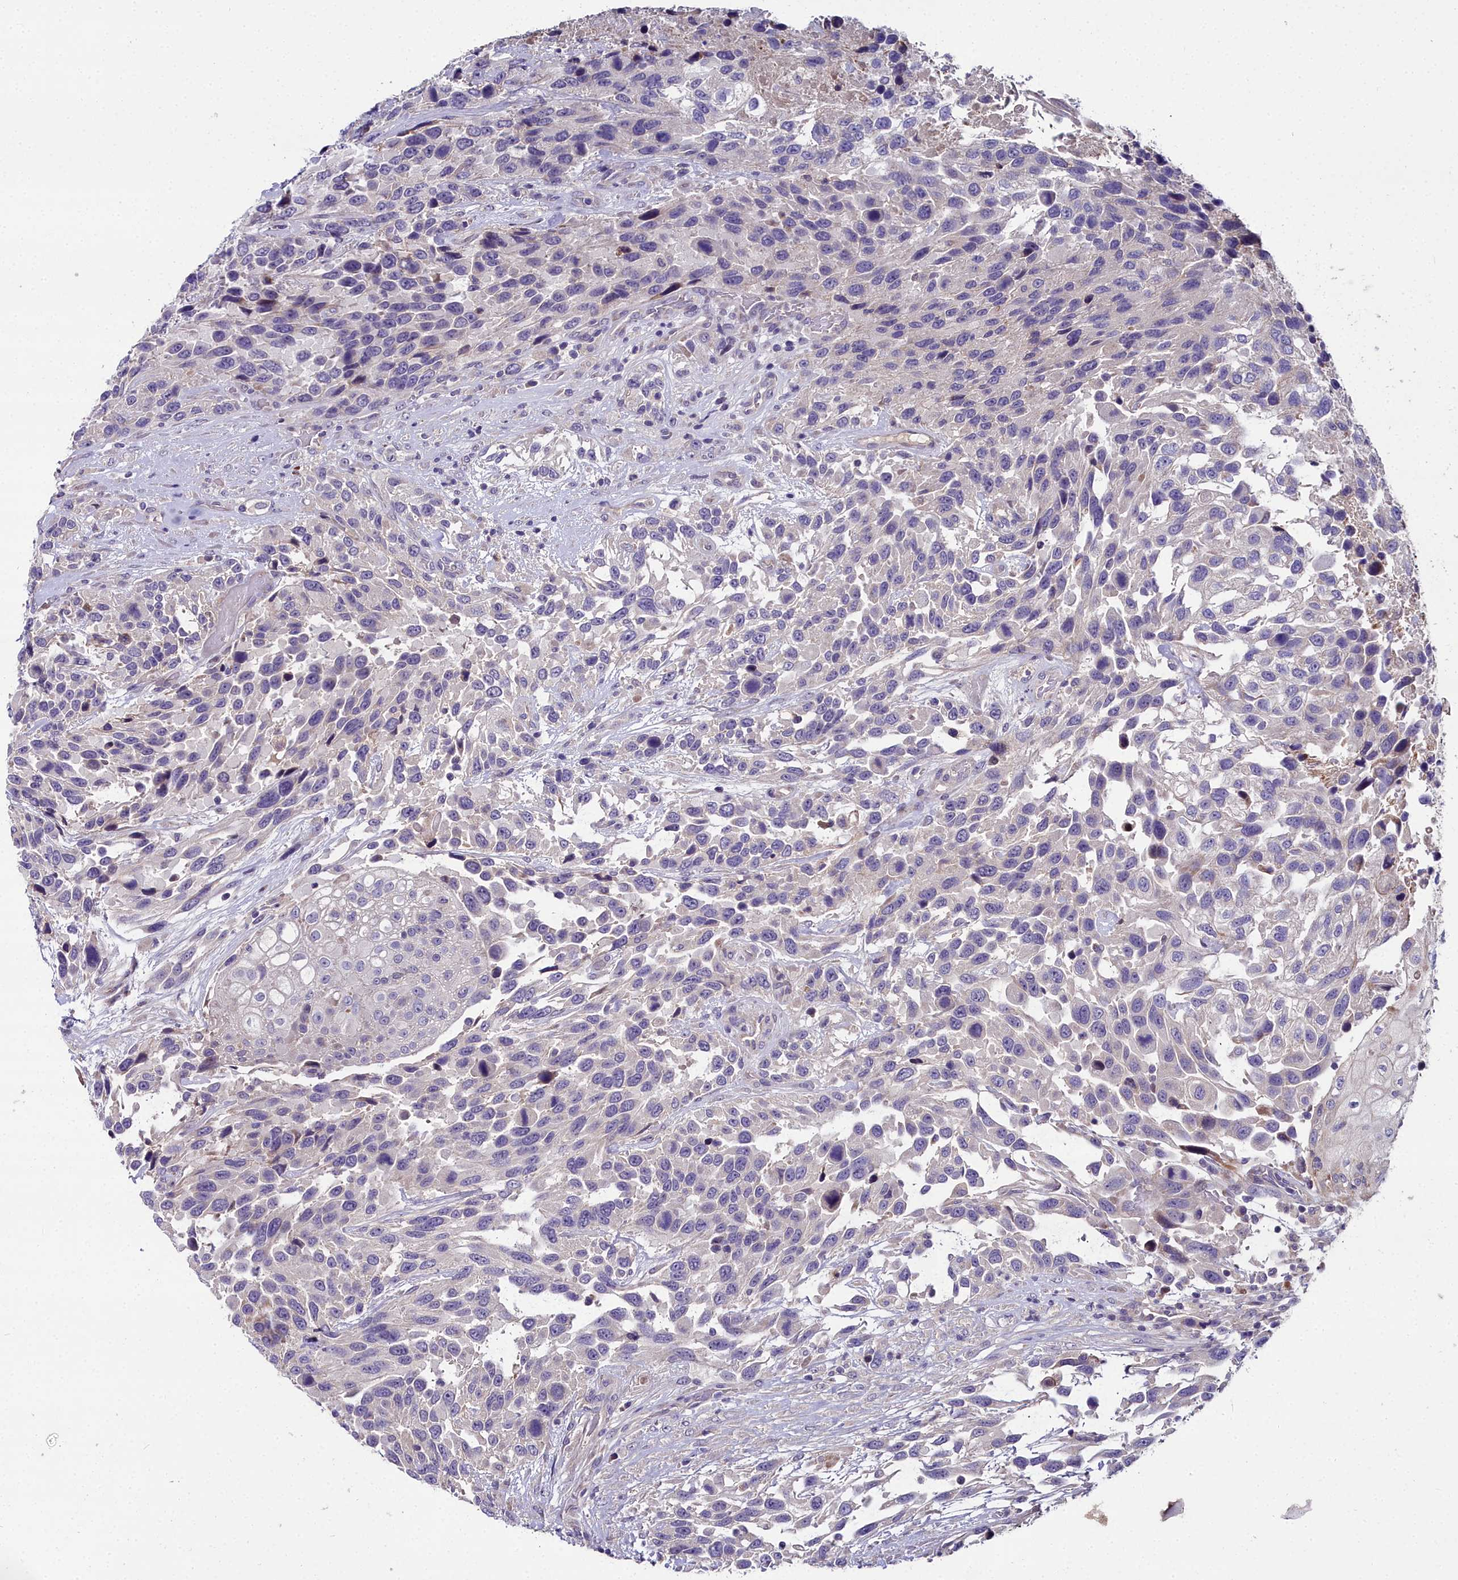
{"staining": {"intensity": "negative", "quantity": "none", "location": "none"}, "tissue": "urothelial cancer", "cell_type": "Tumor cells", "image_type": "cancer", "snomed": [{"axis": "morphology", "description": "Urothelial carcinoma, High grade"}, {"axis": "topography", "description": "Urinary bladder"}], "caption": "High magnification brightfield microscopy of urothelial cancer stained with DAB (3,3'-diaminobenzidine) (brown) and counterstained with hematoxylin (blue): tumor cells show no significant positivity.", "gene": "NT5M", "patient": {"sex": "female", "age": 70}}